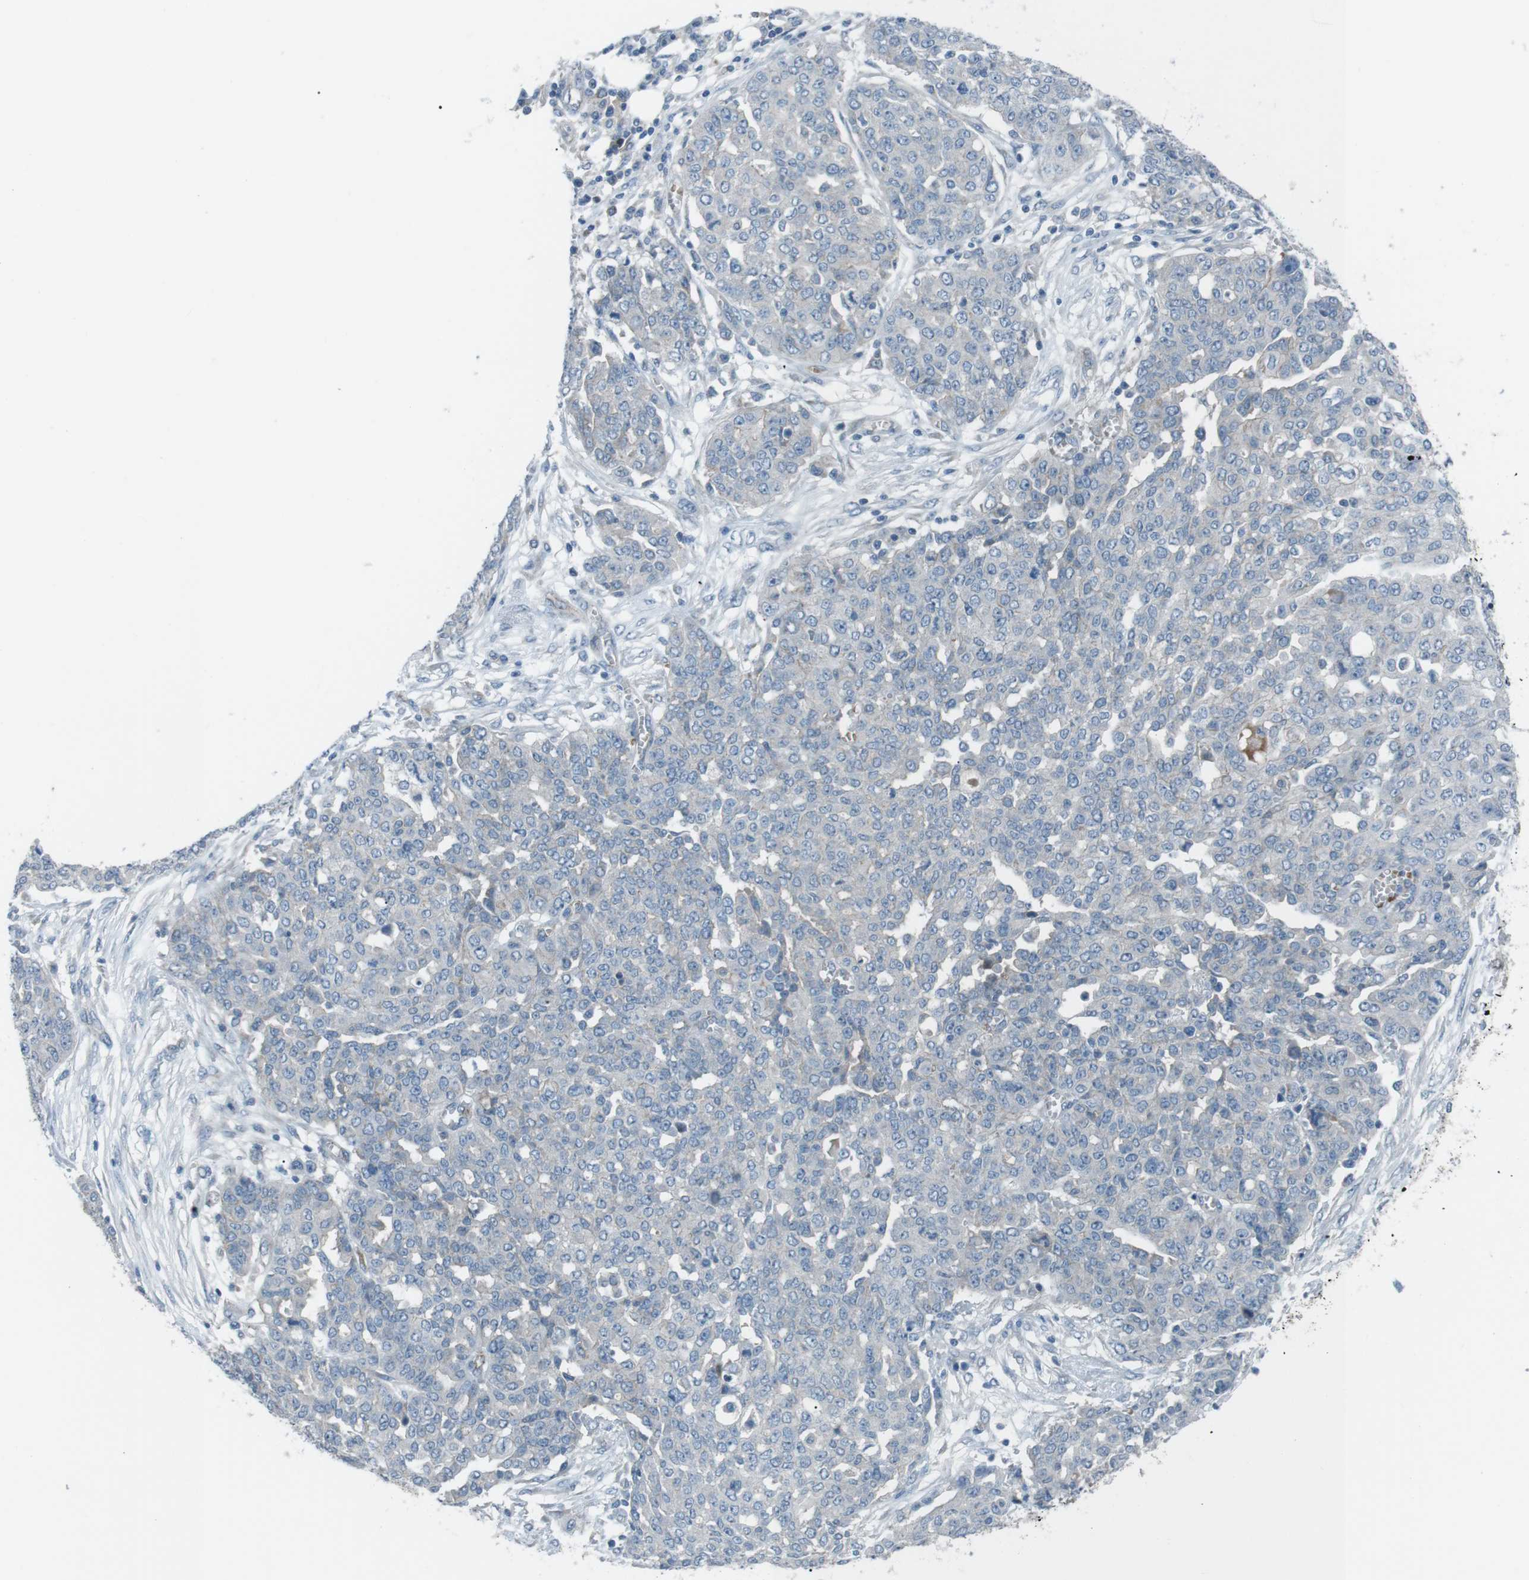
{"staining": {"intensity": "negative", "quantity": "none", "location": "none"}, "tissue": "ovarian cancer", "cell_type": "Tumor cells", "image_type": "cancer", "snomed": [{"axis": "morphology", "description": "Cystadenocarcinoma, serous, NOS"}, {"axis": "topography", "description": "Soft tissue"}, {"axis": "topography", "description": "Ovary"}], "caption": "This histopathology image is of serous cystadenocarcinoma (ovarian) stained with IHC to label a protein in brown with the nuclei are counter-stained blue. There is no expression in tumor cells. (Brightfield microscopy of DAB (3,3'-diaminobenzidine) IHC at high magnification).", "gene": "SPTA1", "patient": {"sex": "female", "age": 57}}